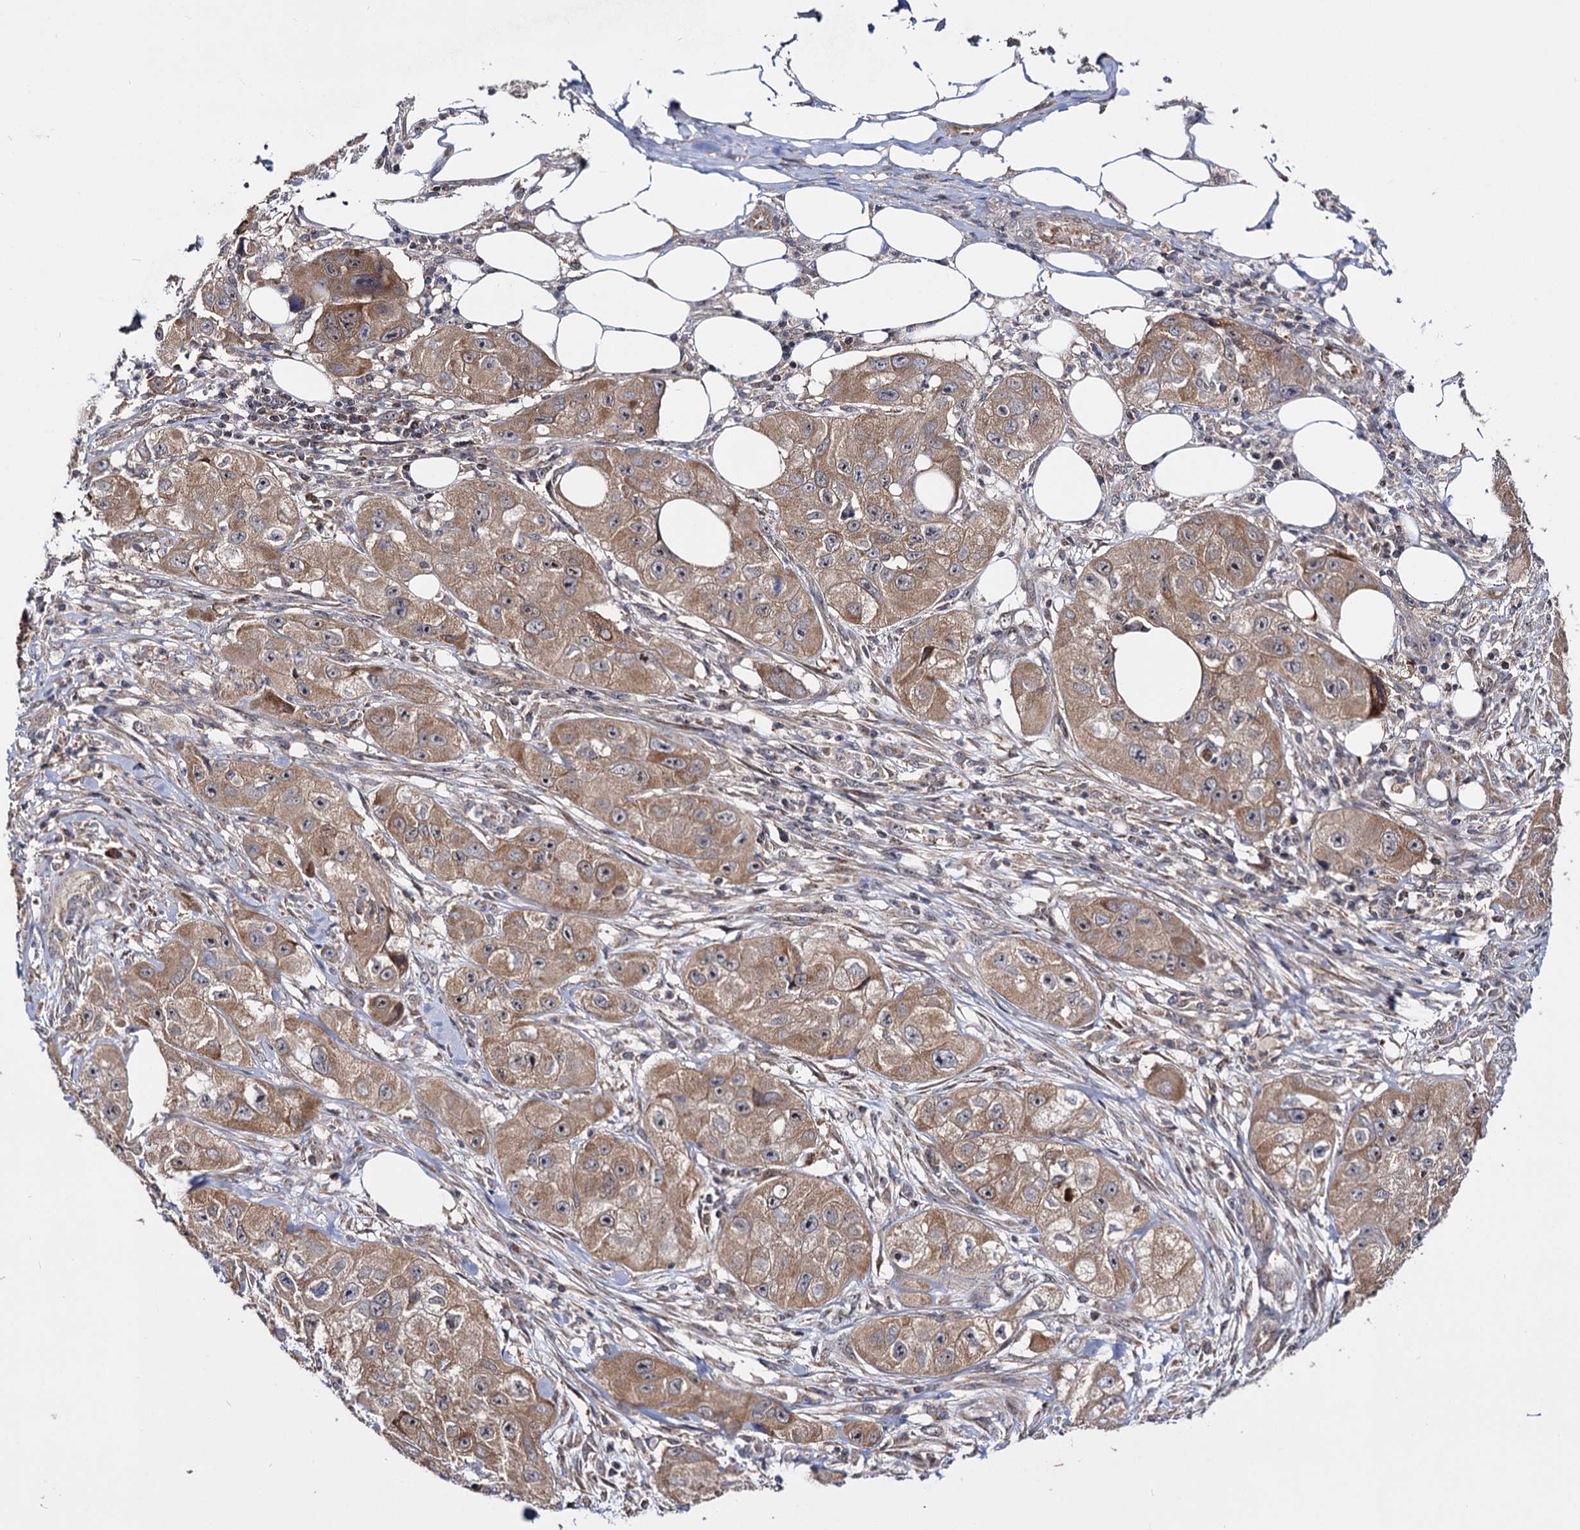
{"staining": {"intensity": "moderate", "quantity": ">75%", "location": "cytoplasmic/membranous"}, "tissue": "skin cancer", "cell_type": "Tumor cells", "image_type": "cancer", "snomed": [{"axis": "morphology", "description": "Squamous cell carcinoma, NOS"}, {"axis": "topography", "description": "Skin"}, {"axis": "topography", "description": "Subcutis"}], "caption": "A brown stain labels moderate cytoplasmic/membranous expression of a protein in squamous cell carcinoma (skin) tumor cells.", "gene": "CEP76", "patient": {"sex": "male", "age": 73}}